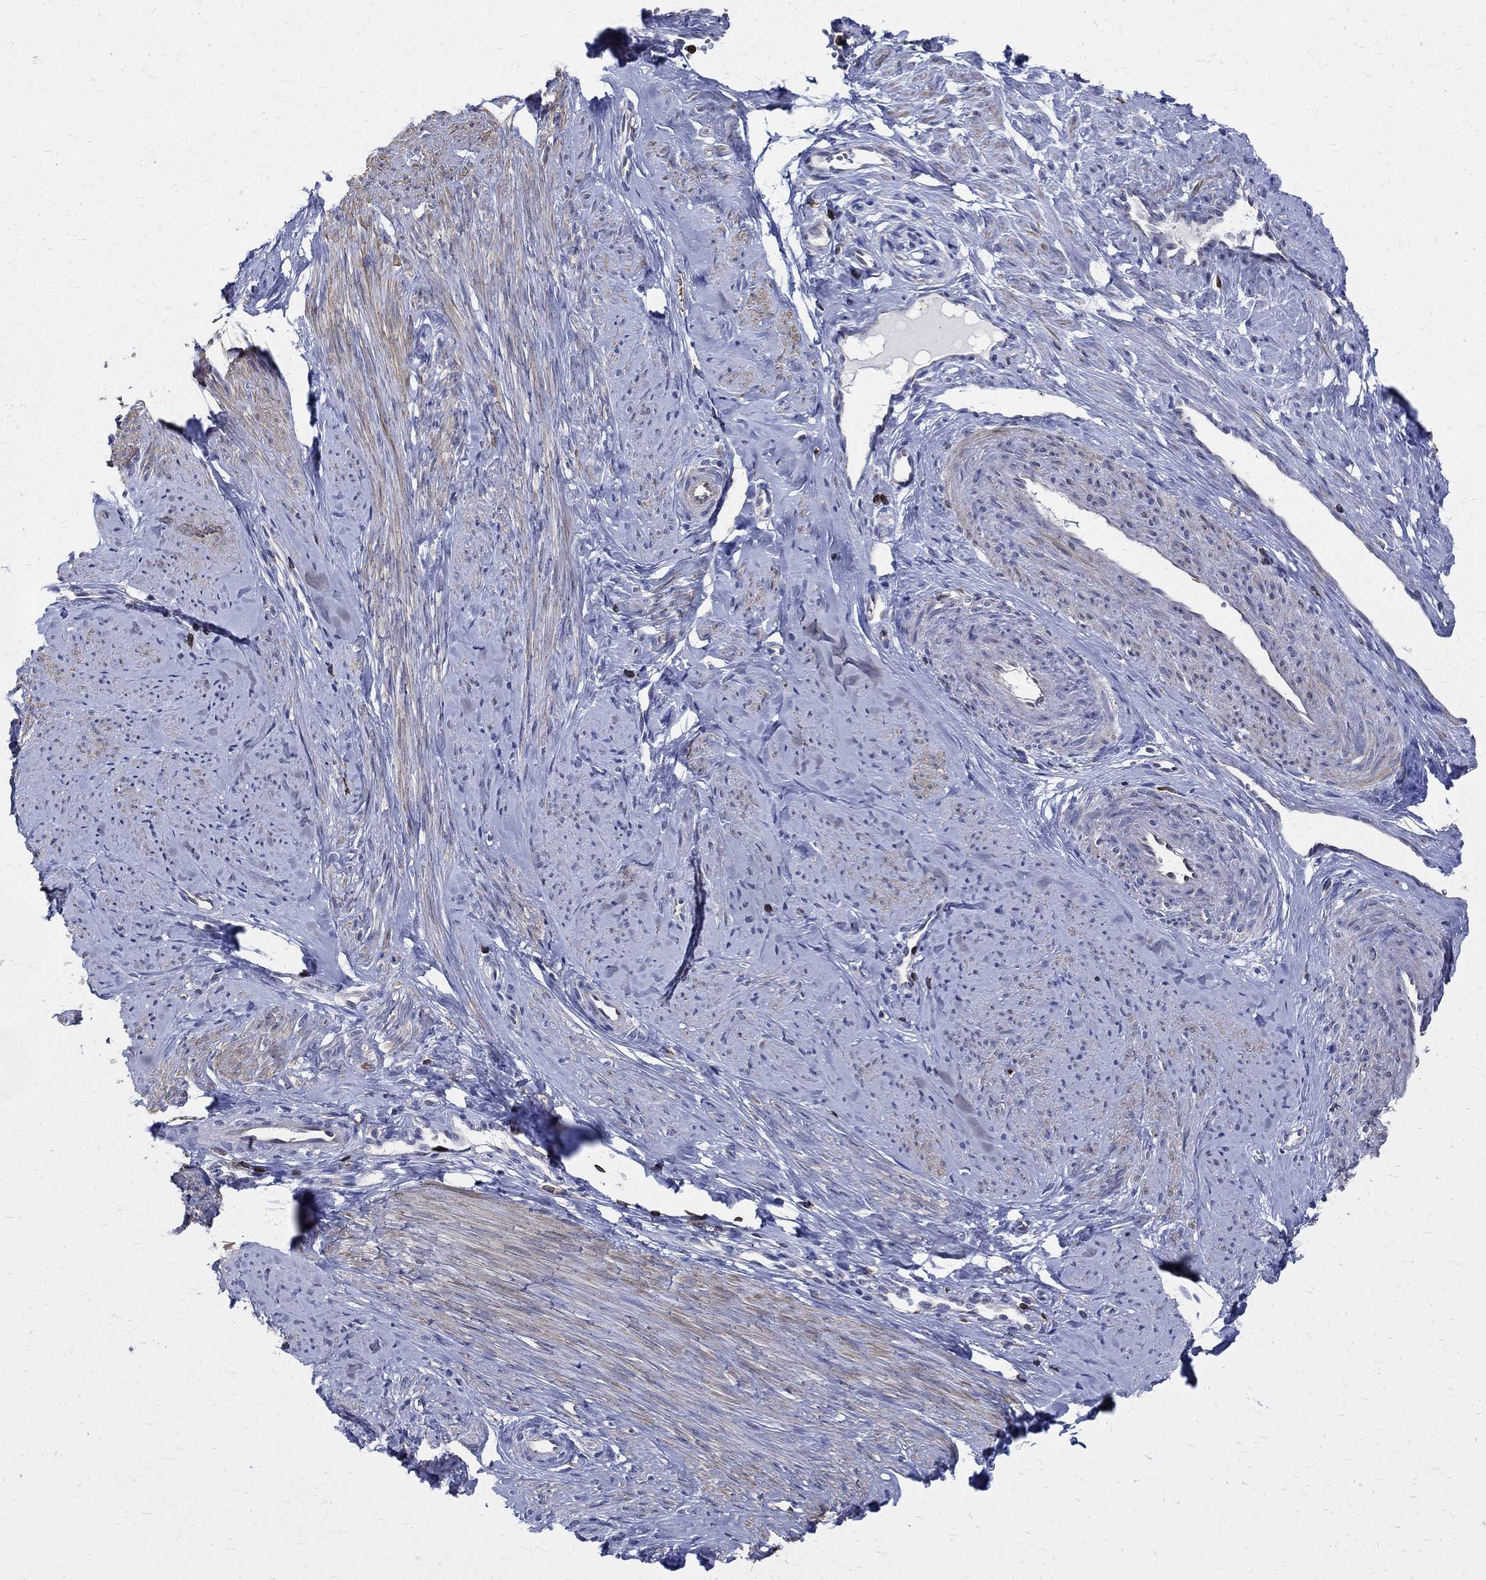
{"staining": {"intensity": "weak", "quantity": "25%-75%", "location": "cytoplasmic/membranous"}, "tissue": "smooth muscle", "cell_type": "Smooth muscle cells", "image_type": "normal", "snomed": [{"axis": "morphology", "description": "Normal tissue, NOS"}, {"axis": "topography", "description": "Smooth muscle"}], "caption": "The histopathology image displays immunohistochemical staining of normal smooth muscle. There is weak cytoplasmic/membranous staining is seen in approximately 25%-75% of smooth muscle cells. The staining is performed using DAB (3,3'-diaminobenzidine) brown chromogen to label protein expression. The nuclei are counter-stained blue using hematoxylin.", "gene": "AGAP2", "patient": {"sex": "female", "age": 48}}